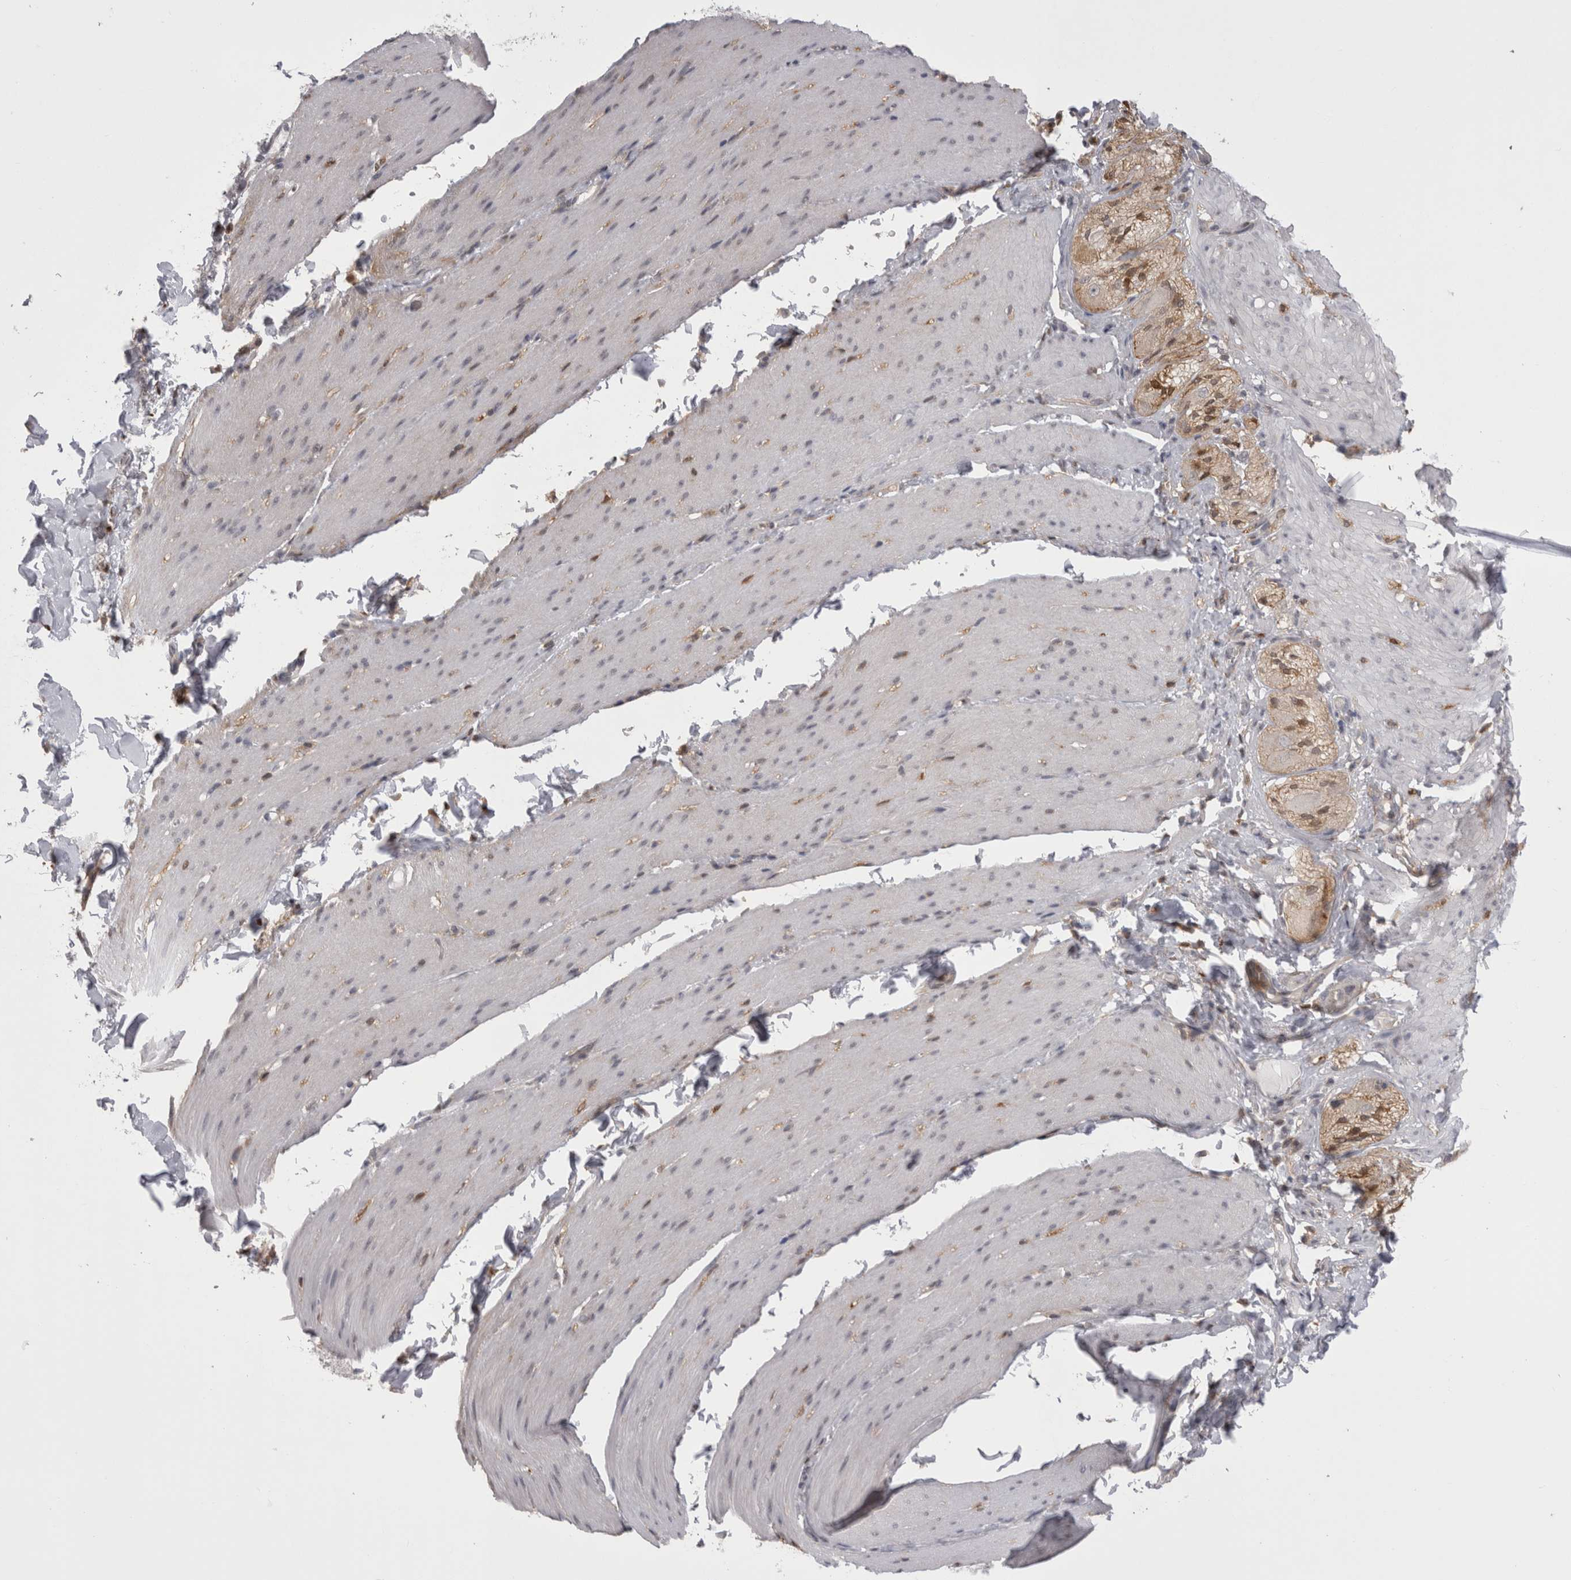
{"staining": {"intensity": "negative", "quantity": "none", "location": "none"}, "tissue": "smooth muscle", "cell_type": "Smooth muscle cells", "image_type": "normal", "snomed": [{"axis": "morphology", "description": "Normal tissue, NOS"}, {"axis": "topography", "description": "Smooth muscle"}, {"axis": "topography", "description": "Small intestine"}], "caption": "Unremarkable smooth muscle was stained to show a protein in brown. There is no significant staining in smooth muscle cells.", "gene": "CHIC1", "patient": {"sex": "female", "age": 84}}